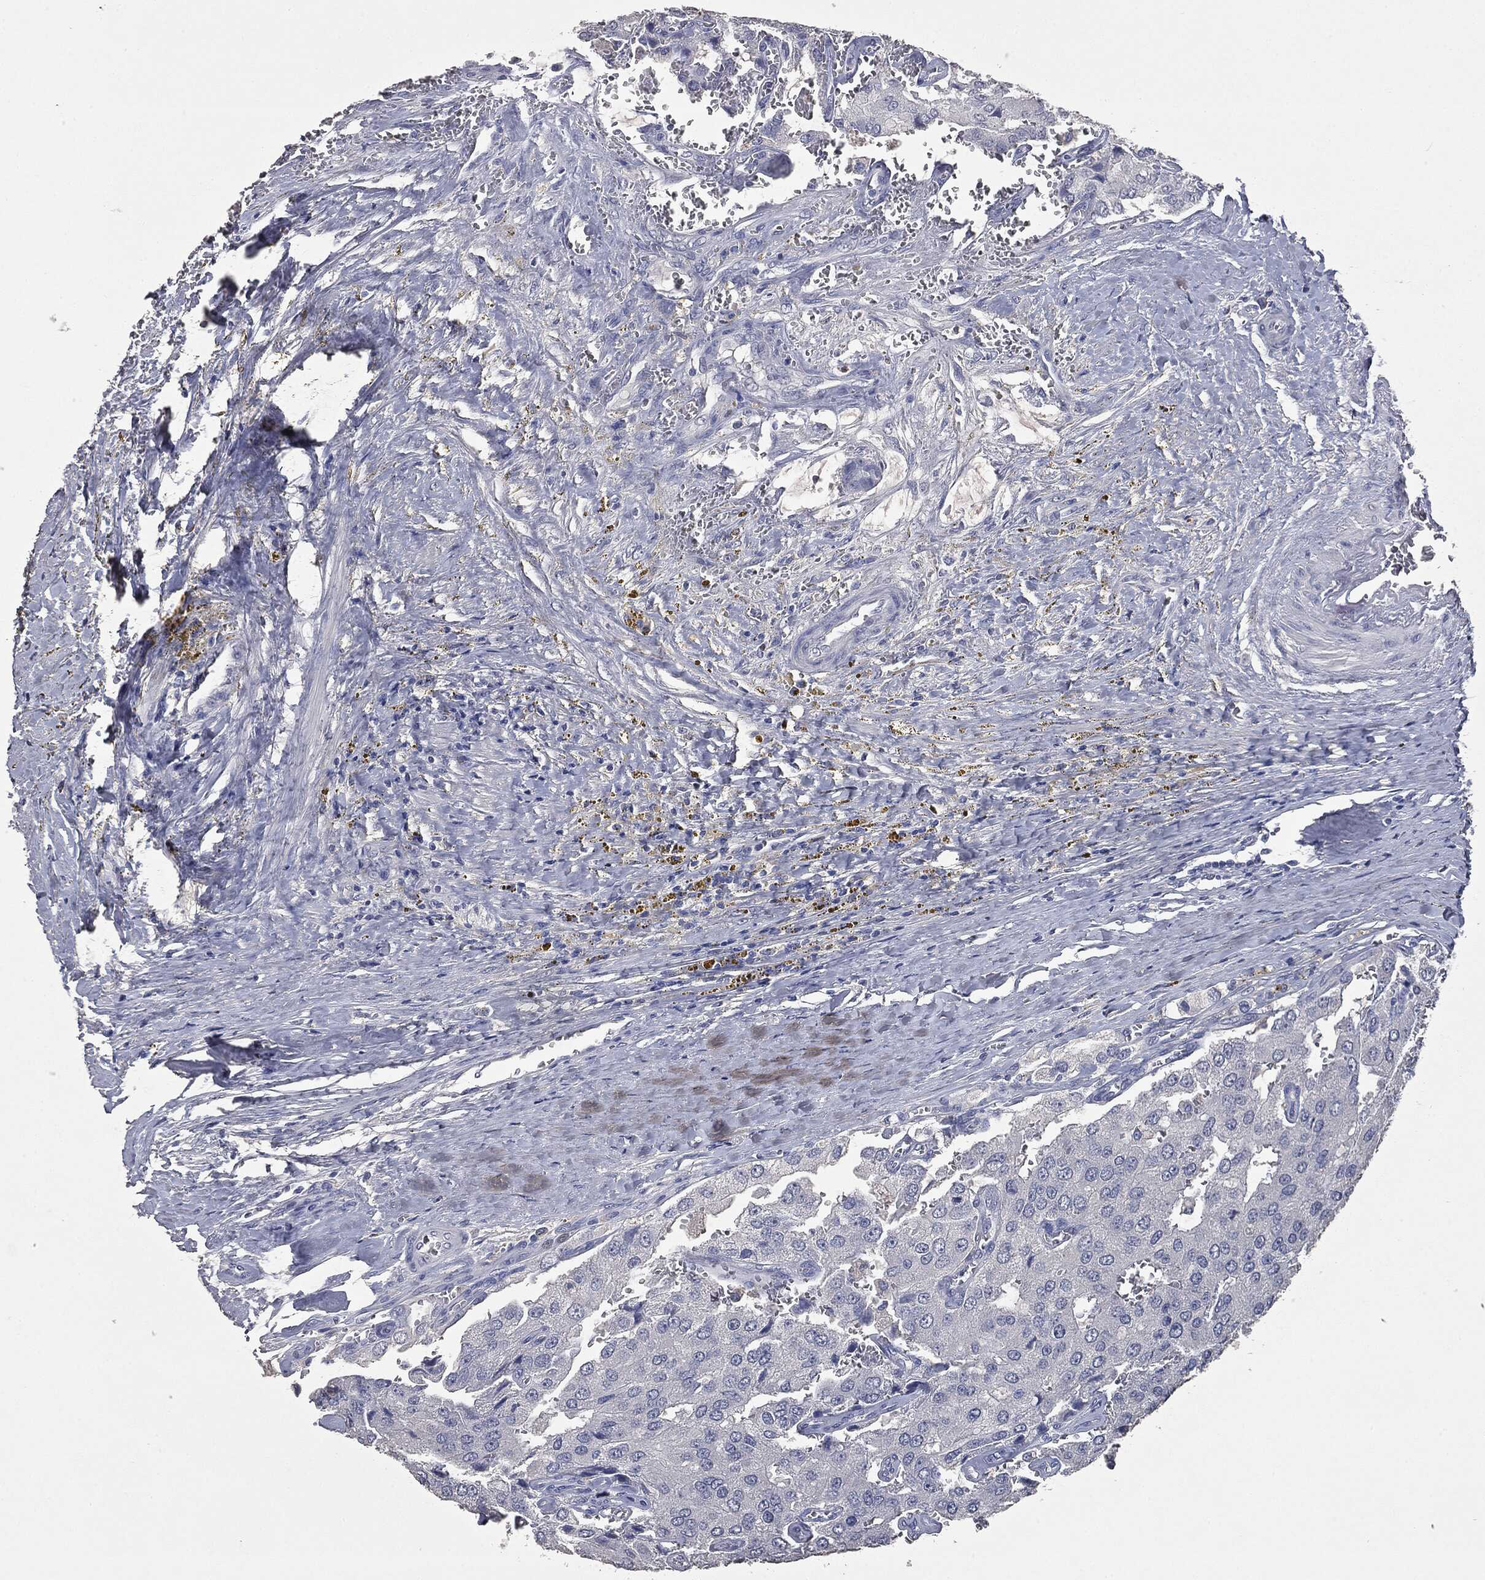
{"staining": {"intensity": "negative", "quantity": "none", "location": "none"}, "tissue": "prostate cancer", "cell_type": "Tumor cells", "image_type": "cancer", "snomed": [{"axis": "morphology", "description": "Adenocarcinoma, NOS"}, {"axis": "topography", "description": "Prostate and seminal vesicle, NOS"}, {"axis": "topography", "description": "Prostate"}], "caption": "Tumor cells are negative for brown protein staining in adenocarcinoma (prostate). The staining was performed using DAB (3,3'-diaminobenzidine) to visualize the protein expression in brown, while the nuclei were stained in blue with hematoxylin (Magnification: 20x).", "gene": "ATP2A1", "patient": {"sex": "male", "age": 67}}